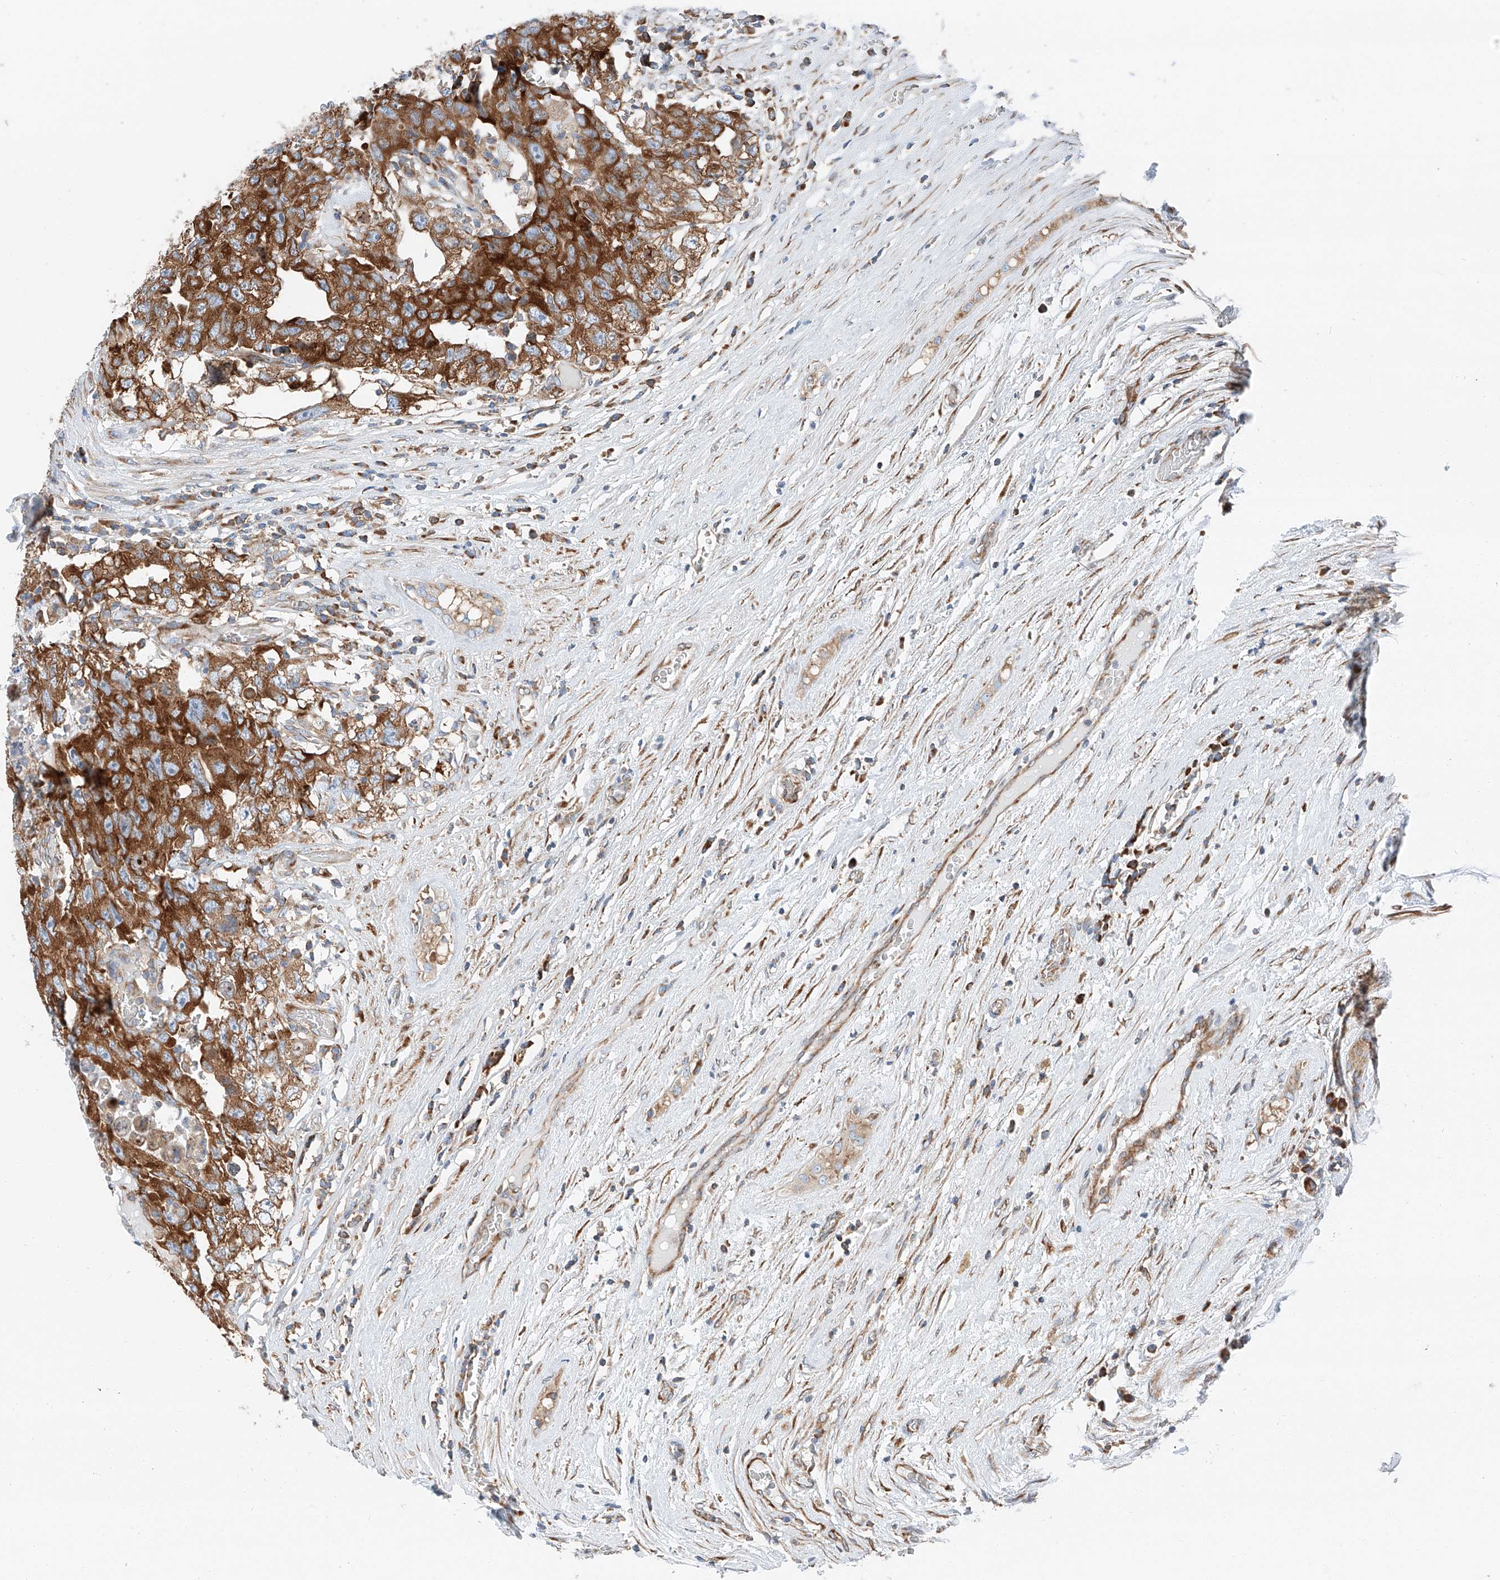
{"staining": {"intensity": "moderate", "quantity": ">75%", "location": "cytoplasmic/membranous"}, "tissue": "testis cancer", "cell_type": "Tumor cells", "image_type": "cancer", "snomed": [{"axis": "morphology", "description": "Carcinoma, Embryonal, NOS"}, {"axis": "topography", "description": "Testis"}], "caption": "Brown immunohistochemical staining in human testis embryonal carcinoma shows moderate cytoplasmic/membranous expression in about >75% of tumor cells.", "gene": "ZC3H15", "patient": {"sex": "male", "age": 26}}